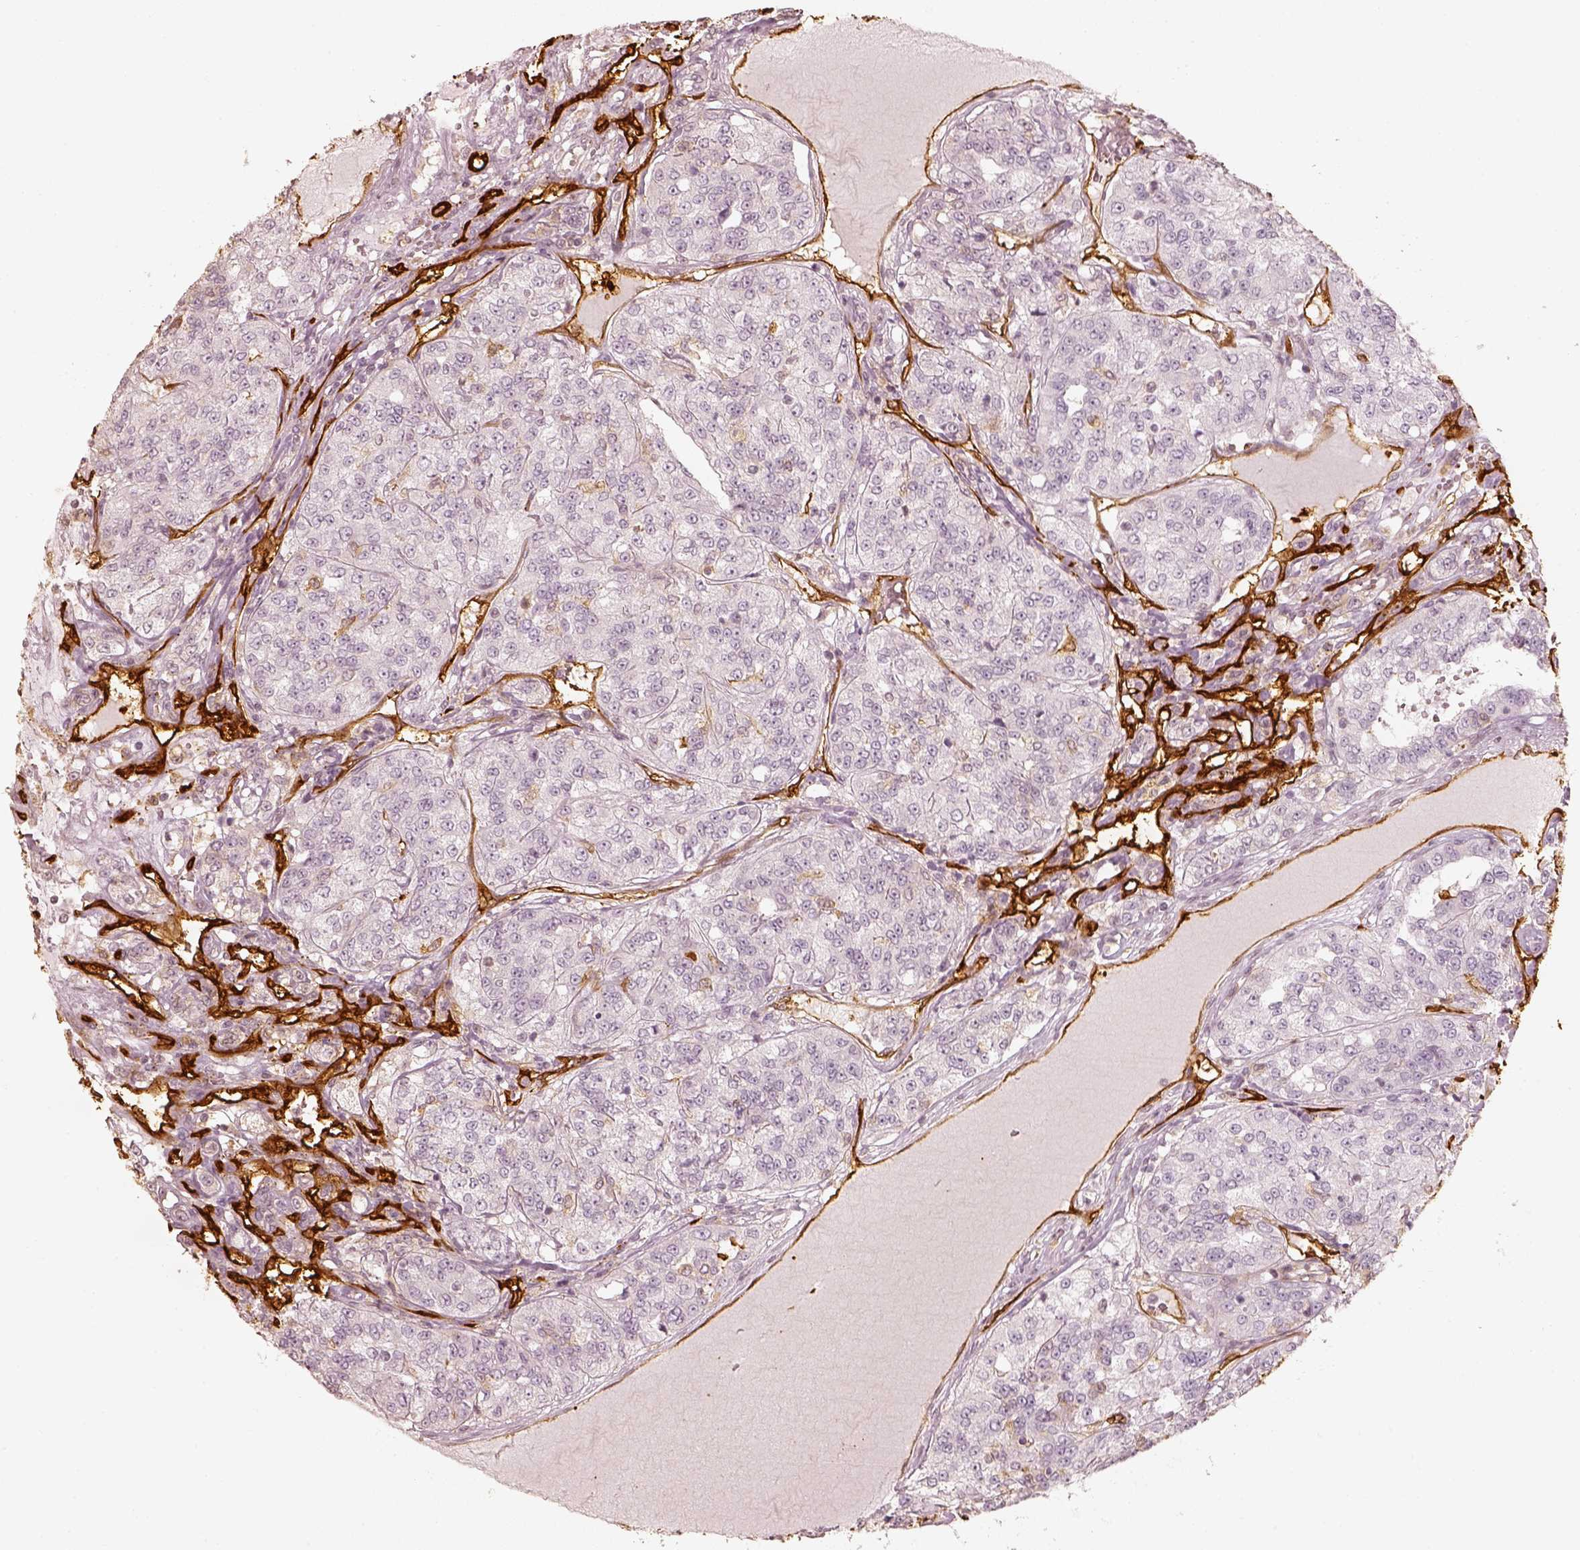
{"staining": {"intensity": "negative", "quantity": "none", "location": "none"}, "tissue": "renal cancer", "cell_type": "Tumor cells", "image_type": "cancer", "snomed": [{"axis": "morphology", "description": "Adenocarcinoma, NOS"}, {"axis": "topography", "description": "Kidney"}], "caption": "Renal cancer (adenocarcinoma) was stained to show a protein in brown. There is no significant positivity in tumor cells.", "gene": "FSCN1", "patient": {"sex": "female", "age": 63}}